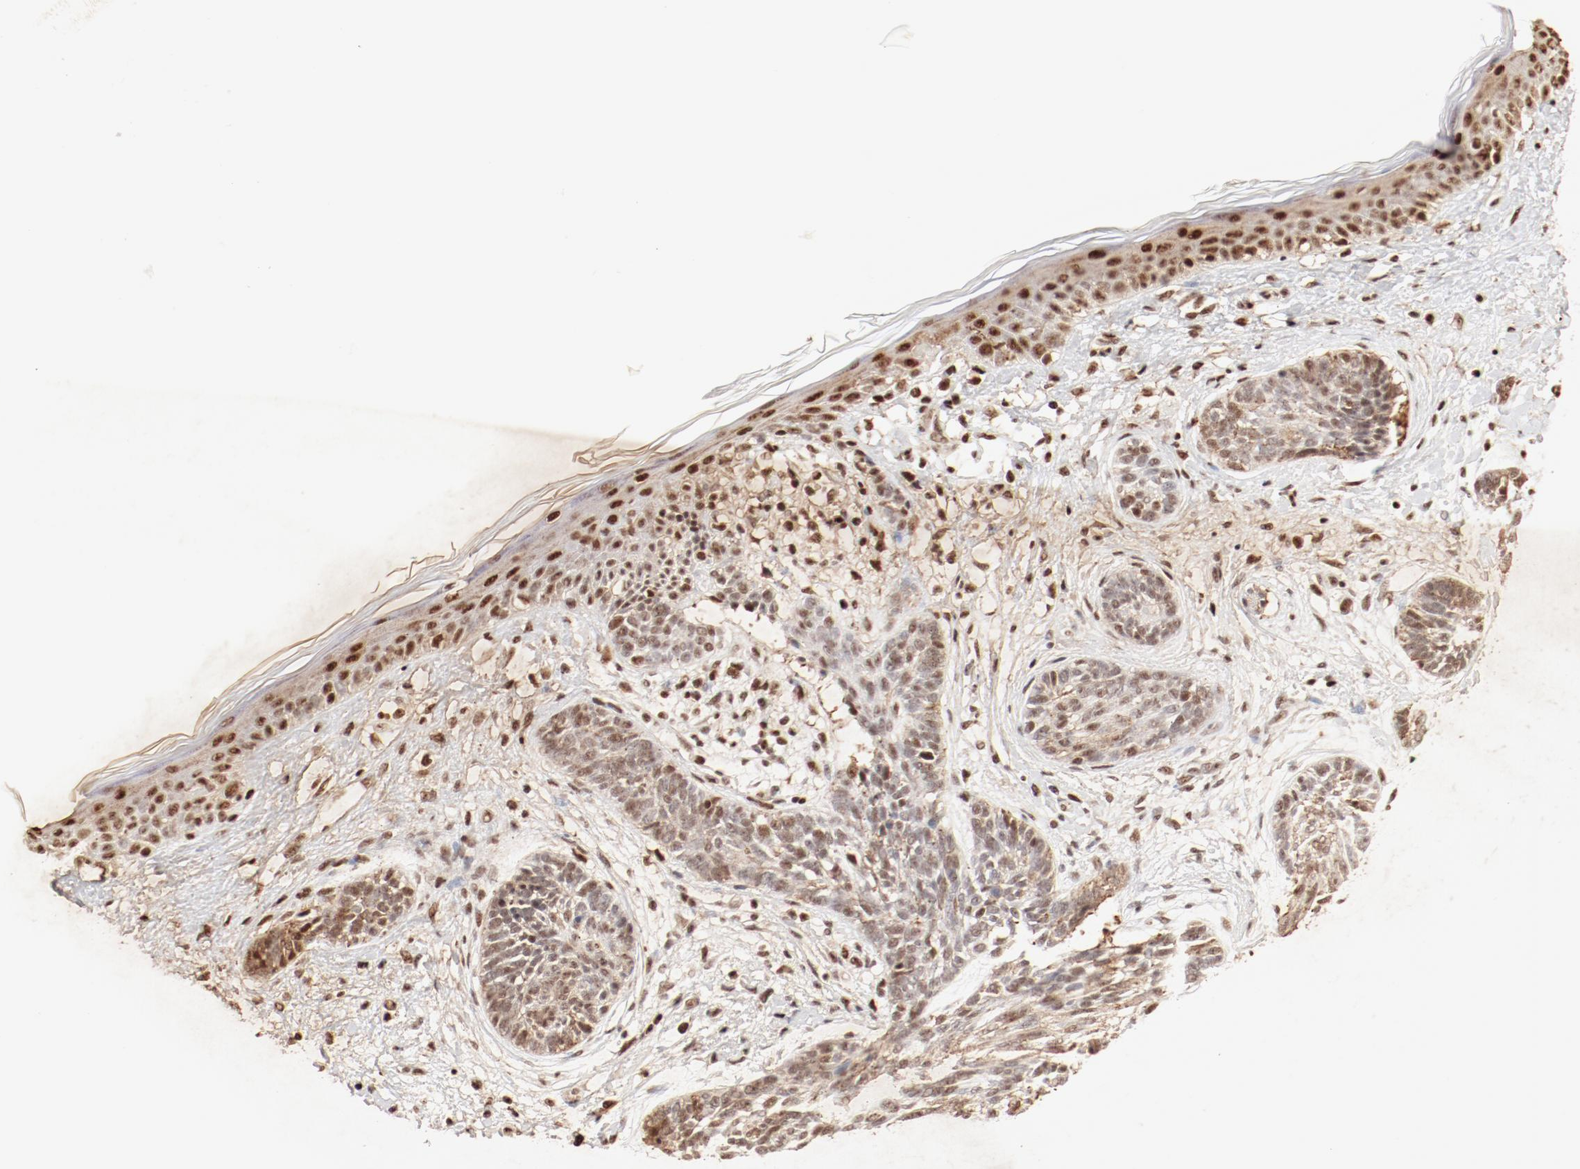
{"staining": {"intensity": "moderate", "quantity": "25%-75%", "location": "cytoplasmic/membranous,nuclear"}, "tissue": "skin cancer", "cell_type": "Tumor cells", "image_type": "cancer", "snomed": [{"axis": "morphology", "description": "Normal tissue, NOS"}, {"axis": "morphology", "description": "Basal cell carcinoma"}, {"axis": "topography", "description": "Skin"}], "caption": "A histopathology image showing moderate cytoplasmic/membranous and nuclear staining in about 25%-75% of tumor cells in skin cancer (basal cell carcinoma), as visualized by brown immunohistochemical staining.", "gene": "FAM50A", "patient": {"sex": "male", "age": 63}}